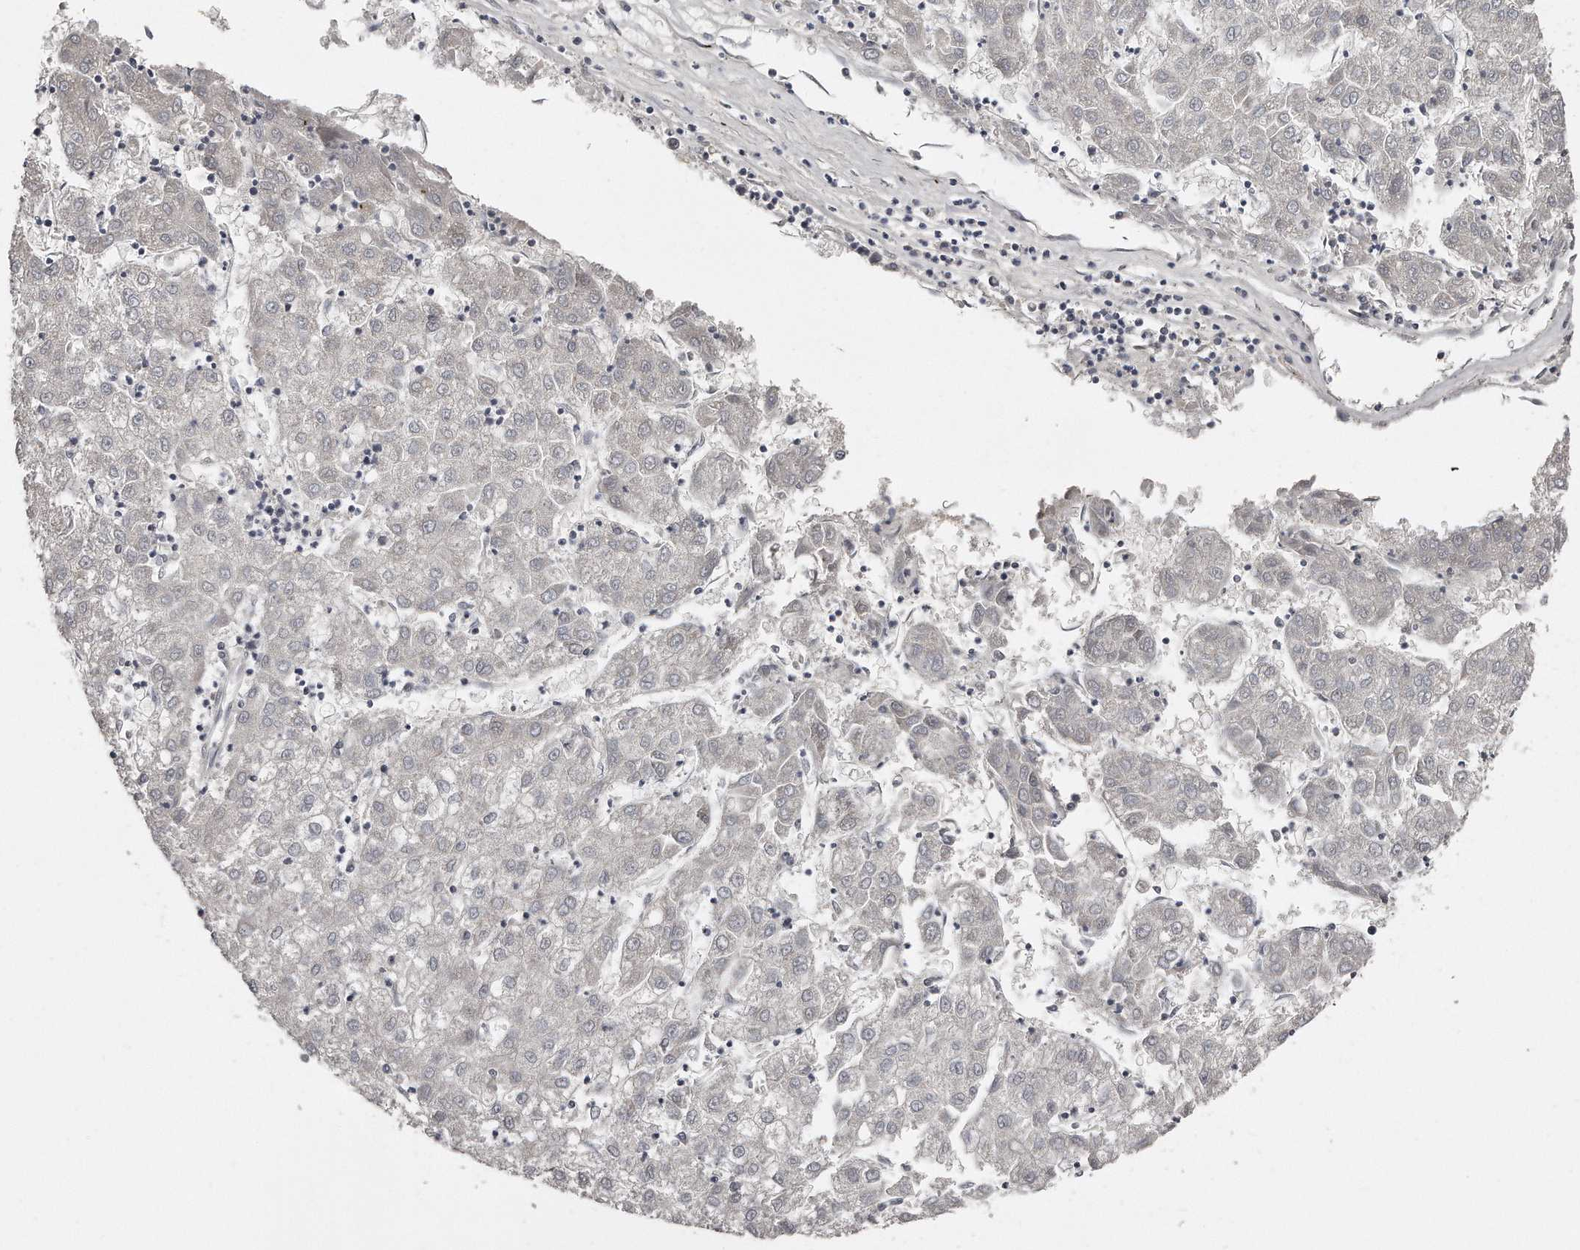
{"staining": {"intensity": "negative", "quantity": "none", "location": "none"}, "tissue": "liver cancer", "cell_type": "Tumor cells", "image_type": "cancer", "snomed": [{"axis": "morphology", "description": "Carcinoma, Hepatocellular, NOS"}, {"axis": "topography", "description": "Liver"}], "caption": "A high-resolution histopathology image shows IHC staining of liver hepatocellular carcinoma, which demonstrates no significant staining in tumor cells. (DAB (3,3'-diaminobenzidine) immunohistochemistry (IHC) visualized using brightfield microscopy, high magnification).", "gene": "LMOD1", "patient": {"sex": "male", "age": 72}}